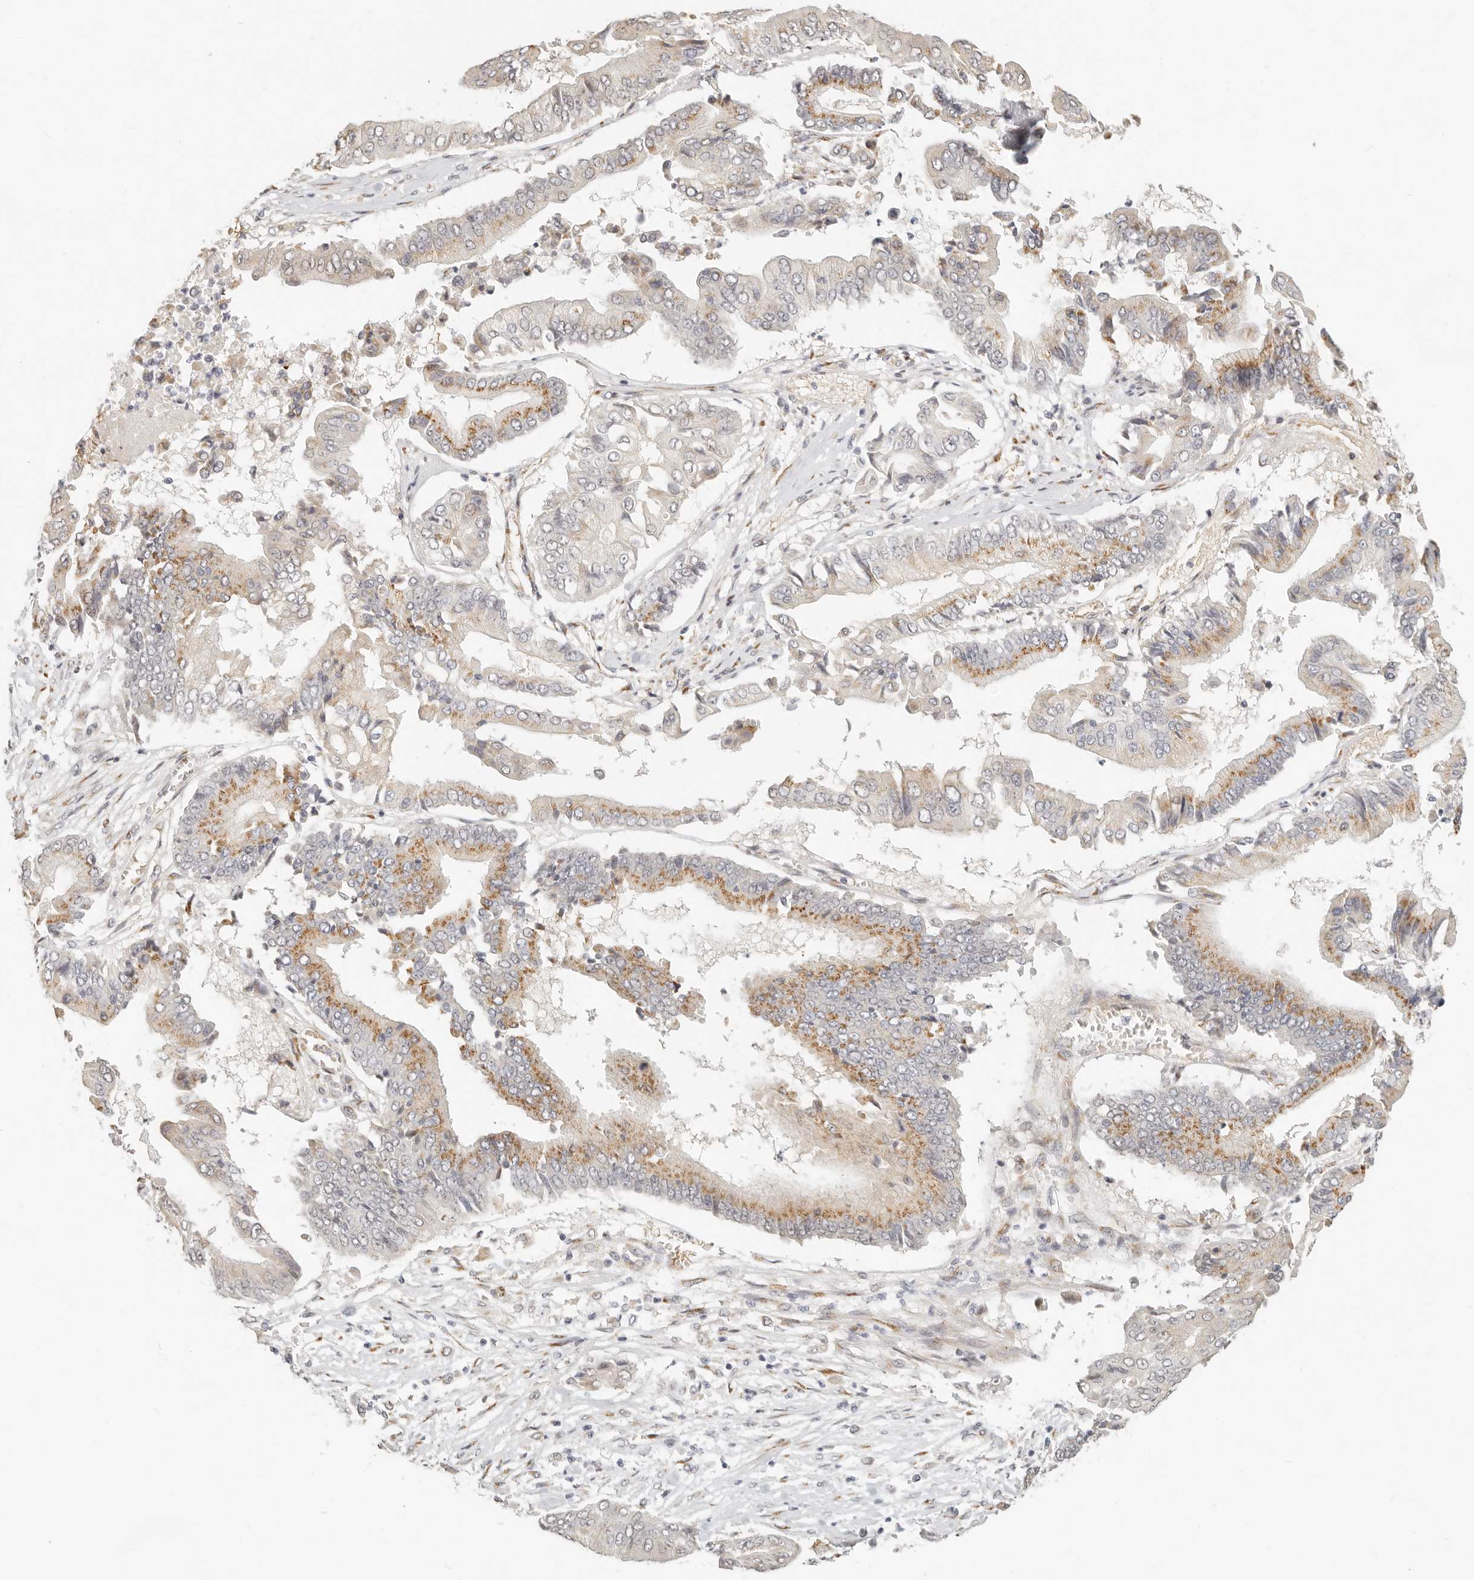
{"staining": {"intensity": "moderate", "quantity": ">75%", "location": "cytoplasmic/membranous"}, "tissue": "pancreatic cancer", "cell_type": "Tumor cells", "image_type": "cancer", "snomed": [{"axis": "morphology", "description": "Adenocarcinoma, NOS"}, {"axis": "topography", "description": "Pancreas"}], "caption": "Immunohistochemistry (IHC) of adenocarcinoma (pancreatic) reveals medium levels of moderate cytoplasmic/membranous positivity in approximately >75% of tumor cells. (DAB (3,3'-diaminobenzidine) = brown stain, brightfield microscopy at high magnification).", "gene": "FAM20B", "patient": {"sex": "female", "age": 77}}